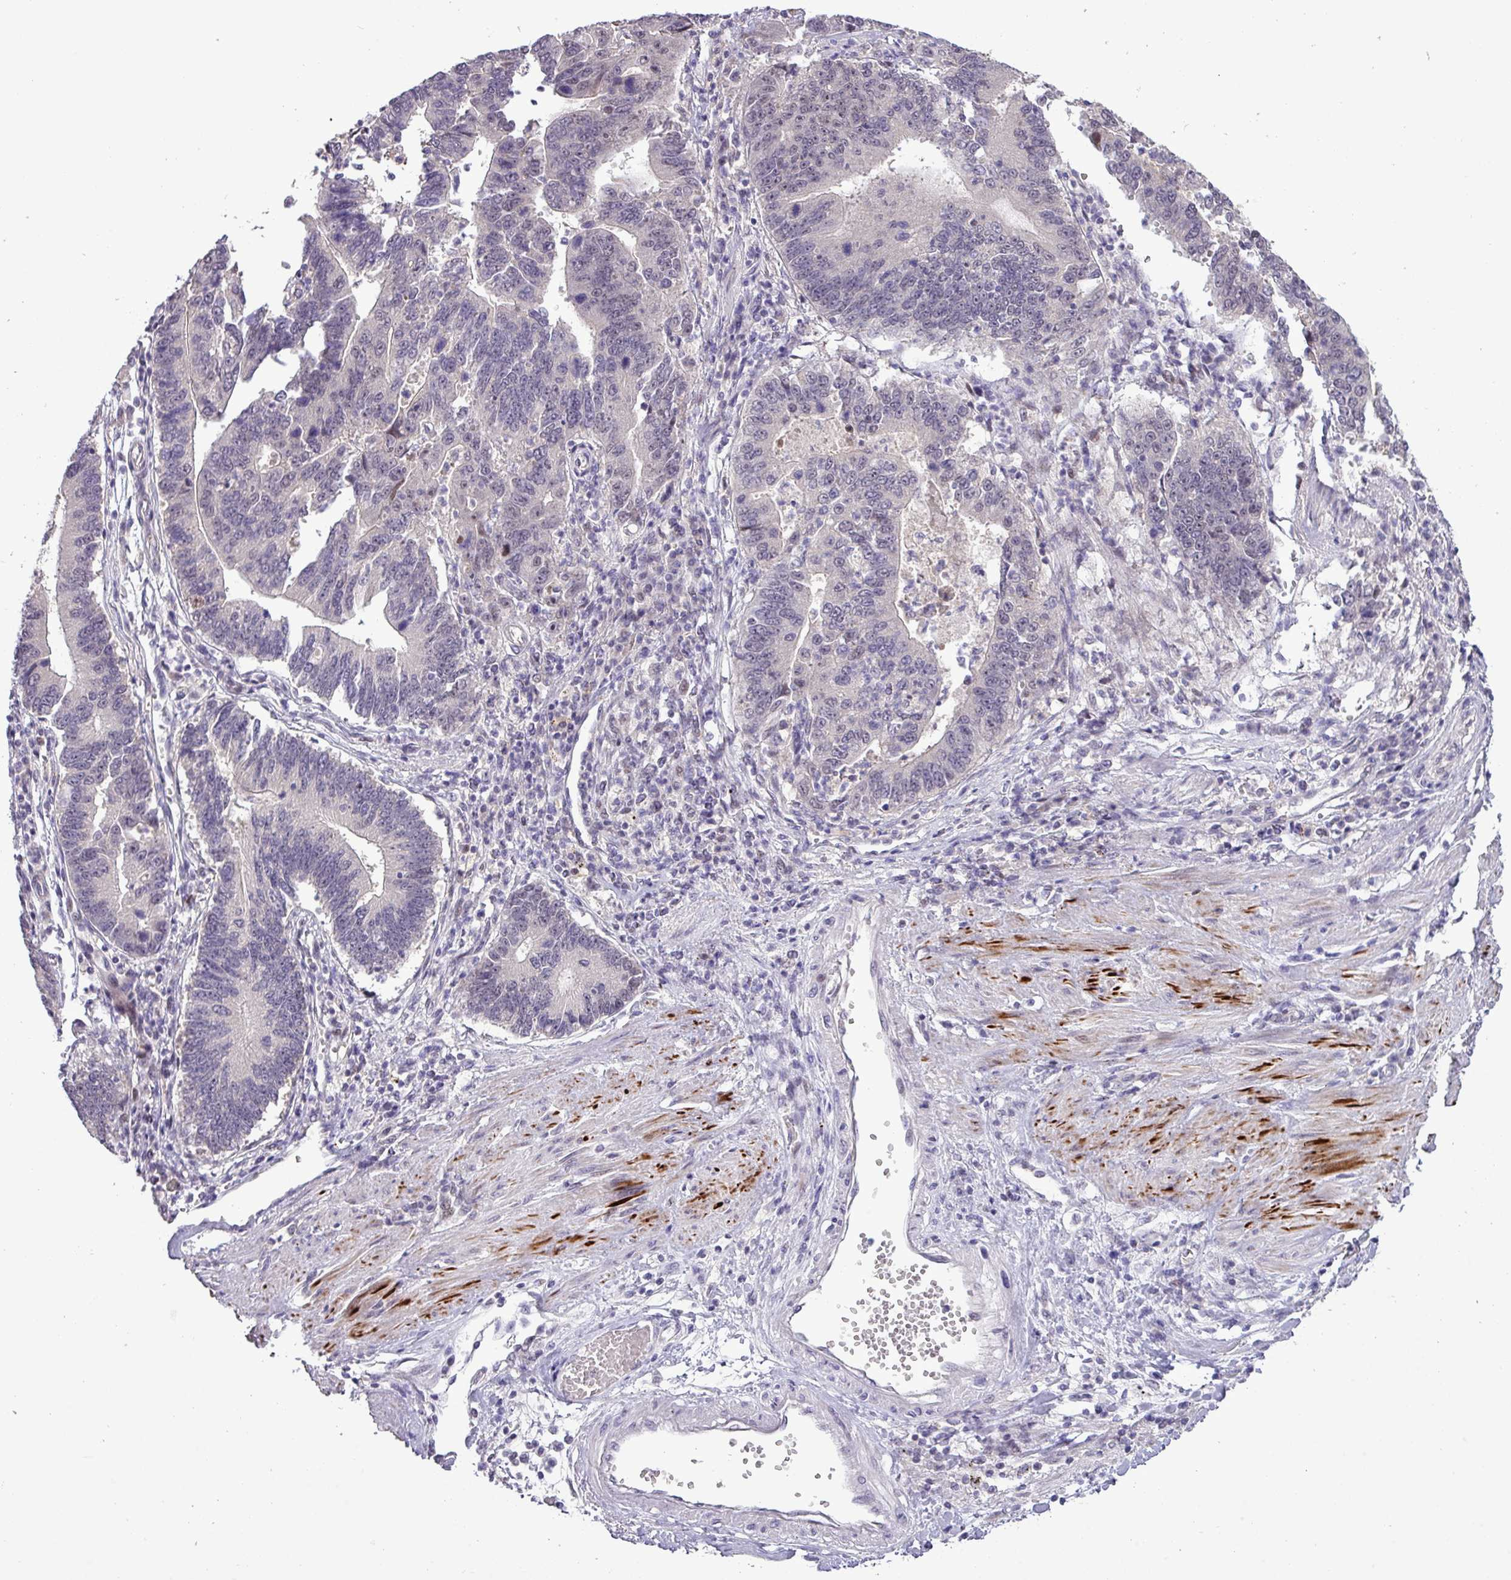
{"staining": {"intensity": "negative", "quantity": "none", "location": "none"}, "tissue": "stomach cancer", "cell_type": "Tumor cells", "image_type": "cancer", "snomed": [{"axis": "morphology", "description": "Adenocarcinoma, NOS"}, {"axis": "topography", "description": "Stomach"}], "caption": "Tumor cells show no significant positivity in stomach cancer (adenocarcinoma).", "gene": "RIPPLY1", "patient": {"sex": "male", "age": 59}}